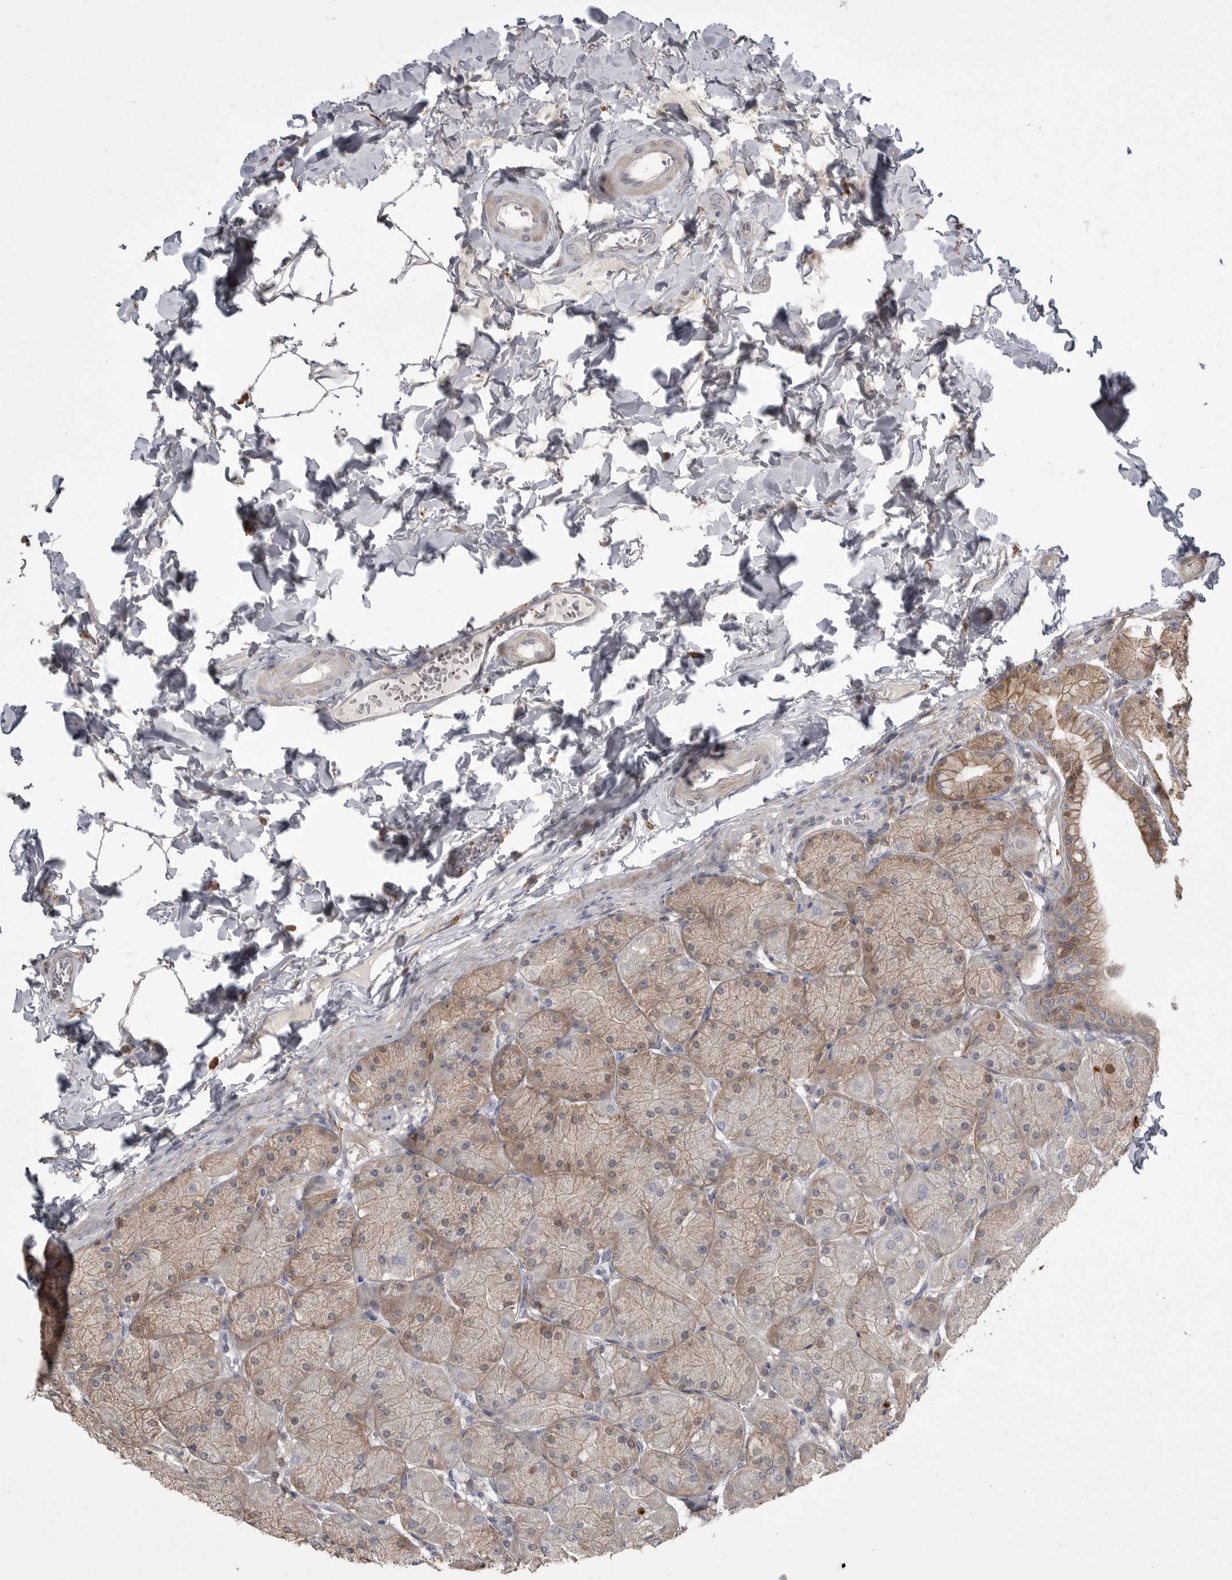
{"staining": {"intensity": "moderate", "quantity": ">75%", "location": "cytoplasmic/membranous"}, "tissue": "stomach", "cell_type": "Glandular cells", "image_type": "normal", "snomed": [{"axis": "morphology", "description": "Normal tissue, NOS"}, {"axis": "topography", "description": "Stomach, upper"}], "caption": "Stomach stained with a brown dye shows moderate cytoplasmic/membranous positive staining in approximately >75% of glandular cells.", "gene": "CMTM6", "patient": {"sex": "female", "age": 56}}